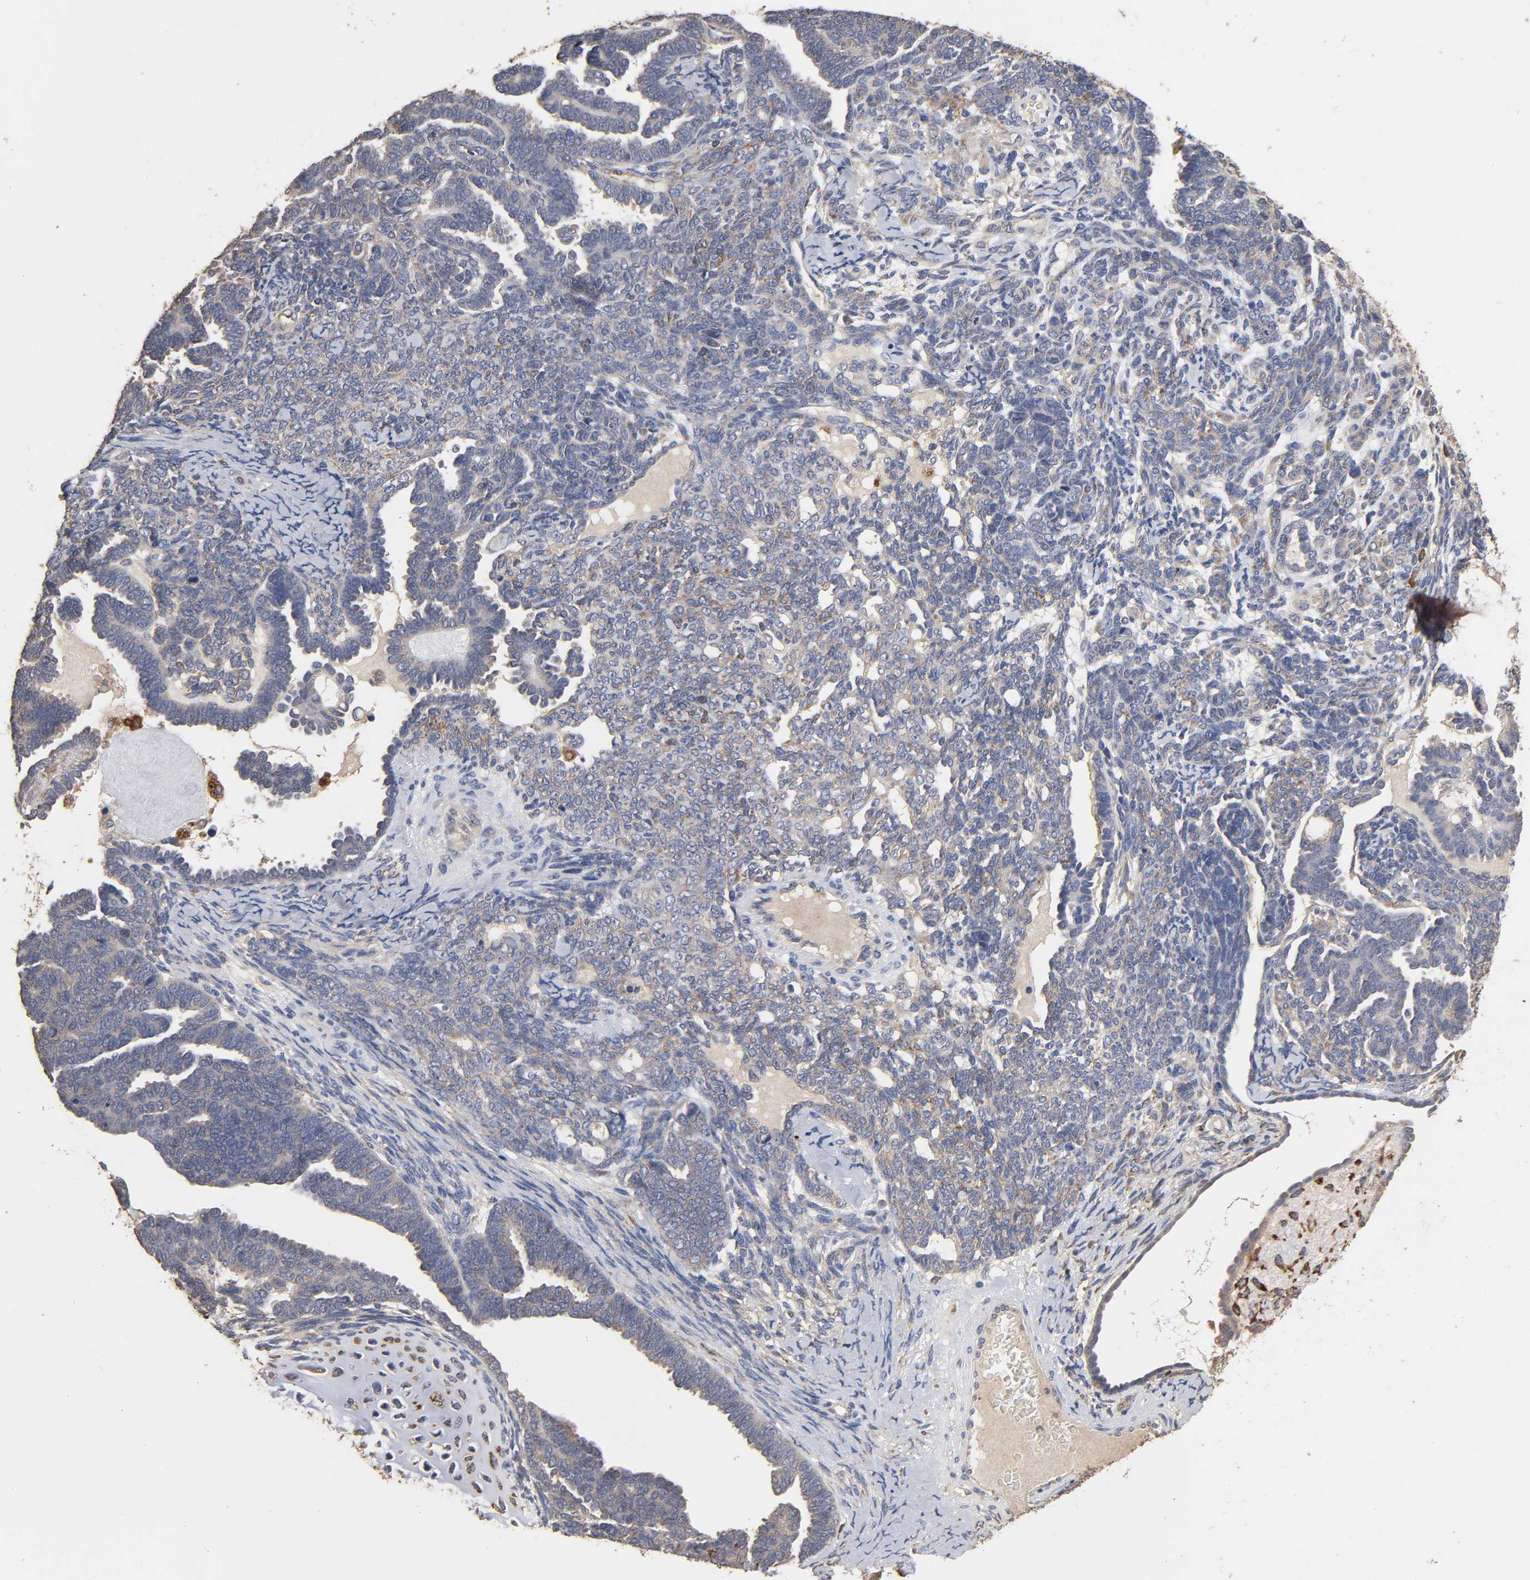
{"staining": {"intensity": "weak", "quantity": "25%-75%", "location": "cytoplasmic/membranous"}, "tissue": "endometrial cancer", "cell_type": "Tumor cells", "image_type": "cancer", "snomed": [{"axis": "morphology", "description": "Neoplasm, malignant, NOS"}, {"axis": "topography", "description": "Endometrium"}], "caption": "Endometrial cancer stained for a protein (brown) exhibits weak cytoplasmic/membranous positive expression in about 25%-75% of tumor cells.", "gene": "EIF4G2", "patient": {"sex": "female", "age": 74}}